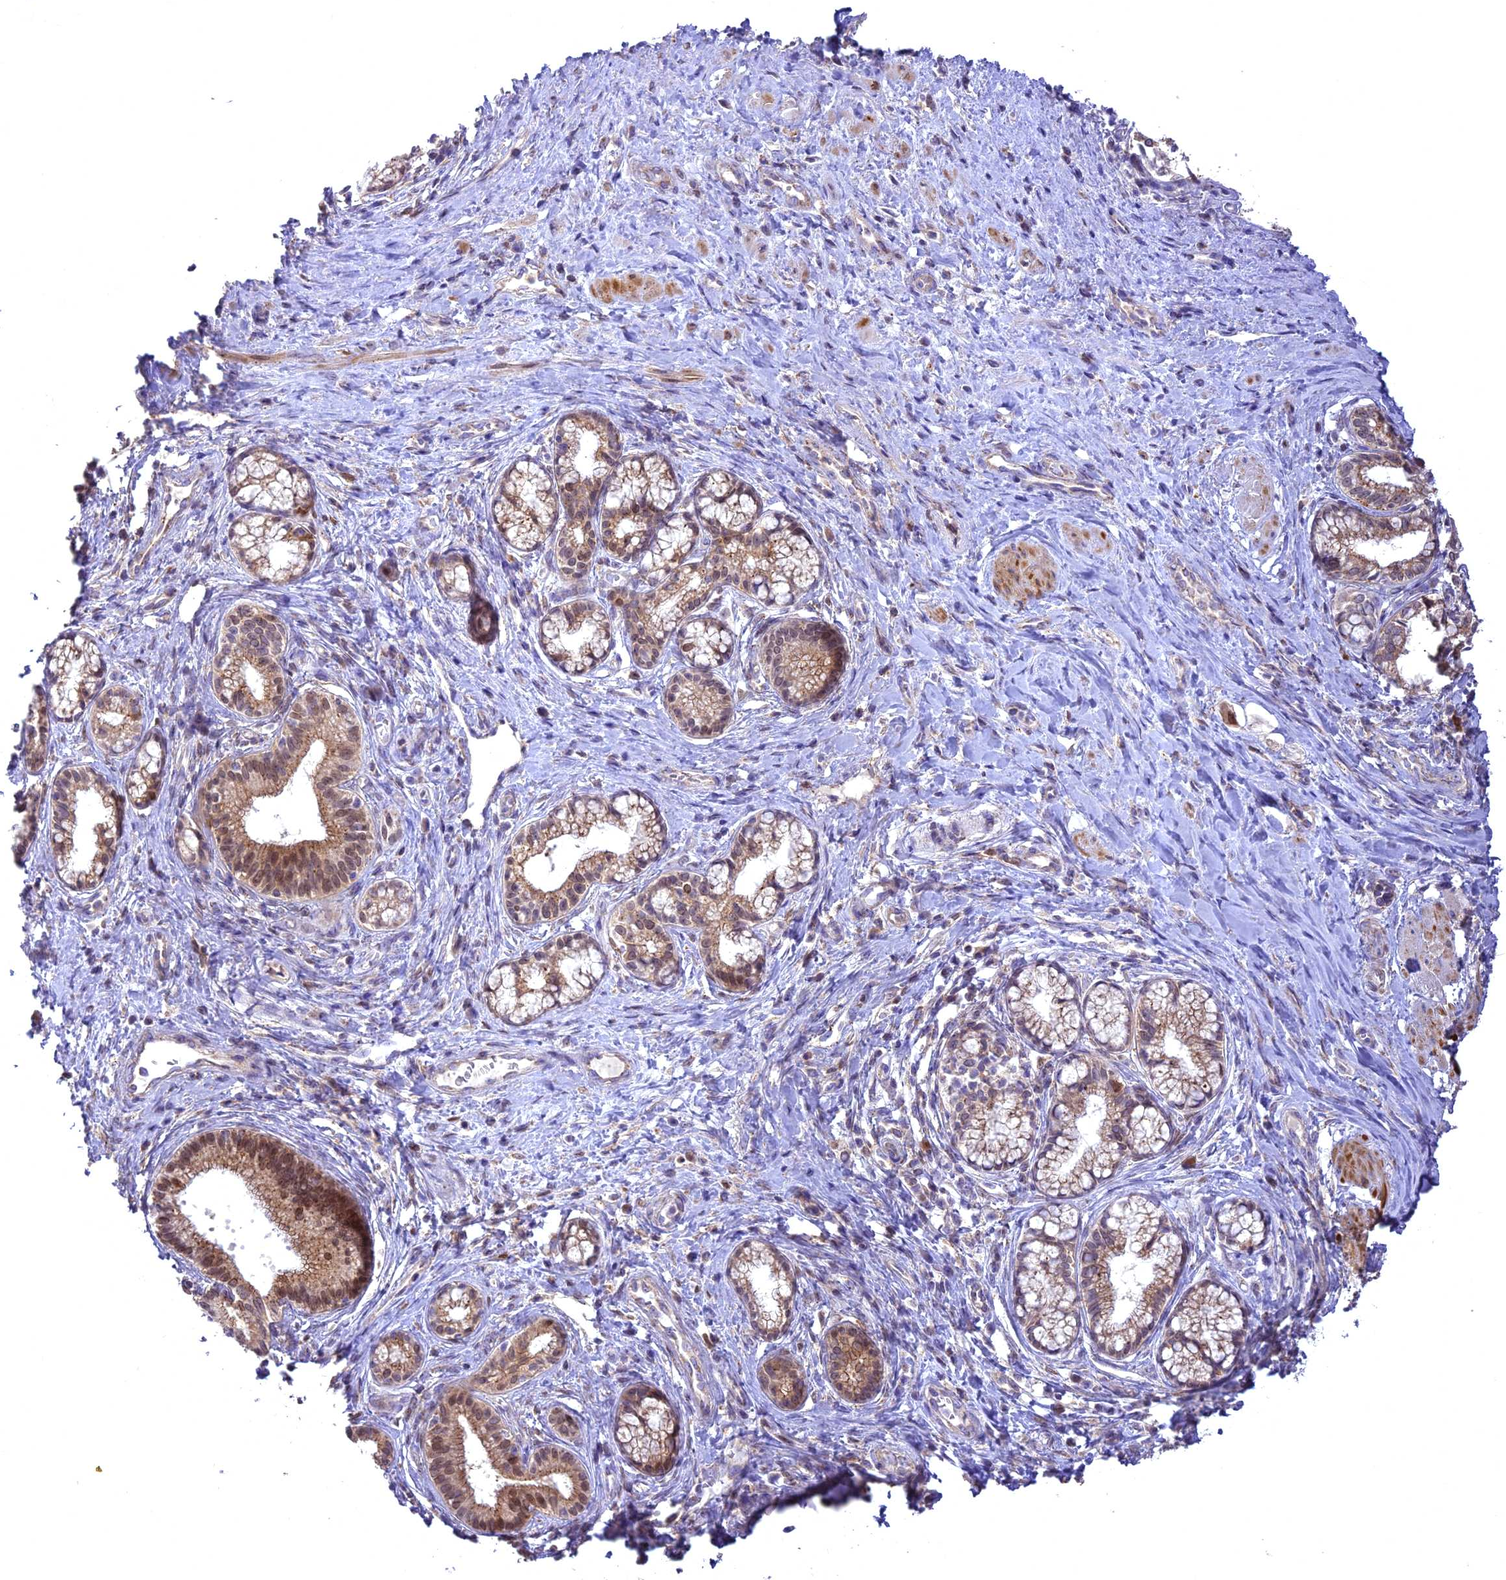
{"staining": {"intensity": "moderate", "quantity": "<25%", "location": "cytoplasmic/membranous,nuclear"}, "tissue": "pancreatic cancer", "cell_type": "Tumor cells", "image_type": "cancer", "snomed": [{"axis": "morphology", "description": "Adenocarcinoma, NOS"}, {"axis": "topography", "description": "Pancreas"}], "caption": "Immunohistochemical staining of pancreatic cancer reveals low levels of moderate cytoplasmic/membranous and nuclear protein staining in about <25% of tumor cells. The staining was performed using DAB (3,3'-diaminobenzidine), with brown indicating positive protein expression. Nuclei are stained blue with hematoxylin.", "gene": "CENPV", "patient": {"sex": "male", "age": 72}}